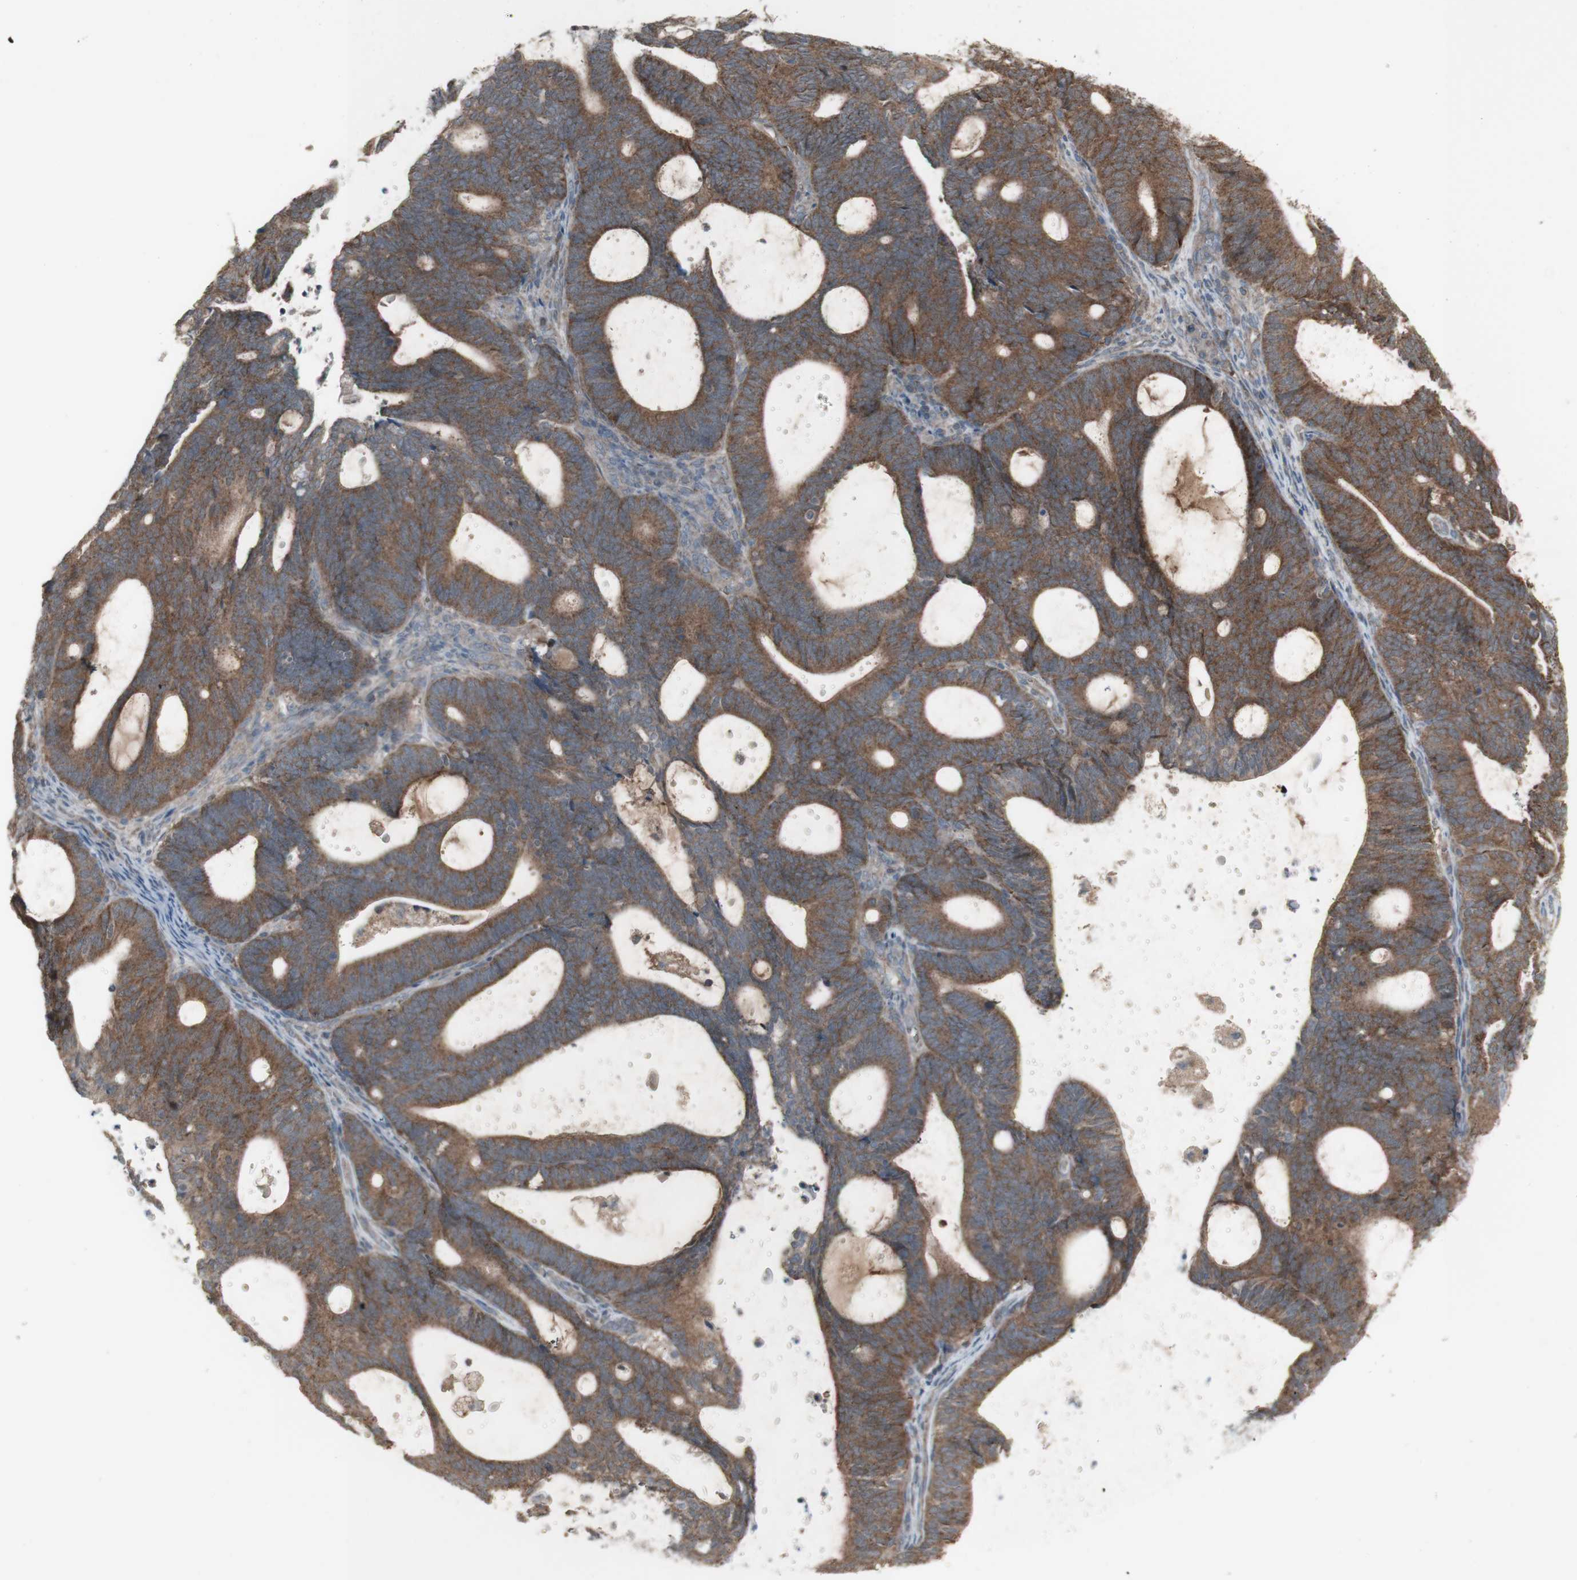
{"staining": {"intensity": "moderate", "quantity": ">75%", "location": "cytoplasmic/membranous"}, "tissue": "endometrial cancer", "cell_type": "Tumor cells", "image_type": "cancer", "snomed": [{"axis": "morphology", "description": "Adenocarcinoma, NOS"}, {"axis": "topography", "description": "Uterus"}], "caption": "Endometrial adenocarcinoma stained with a brown dye demonstrates moderate cytoplasmic/membranous positive staining in about >75% of tumor cells.", "gene": "SHC1", "patient": {"sex": "female", "age": 83}}